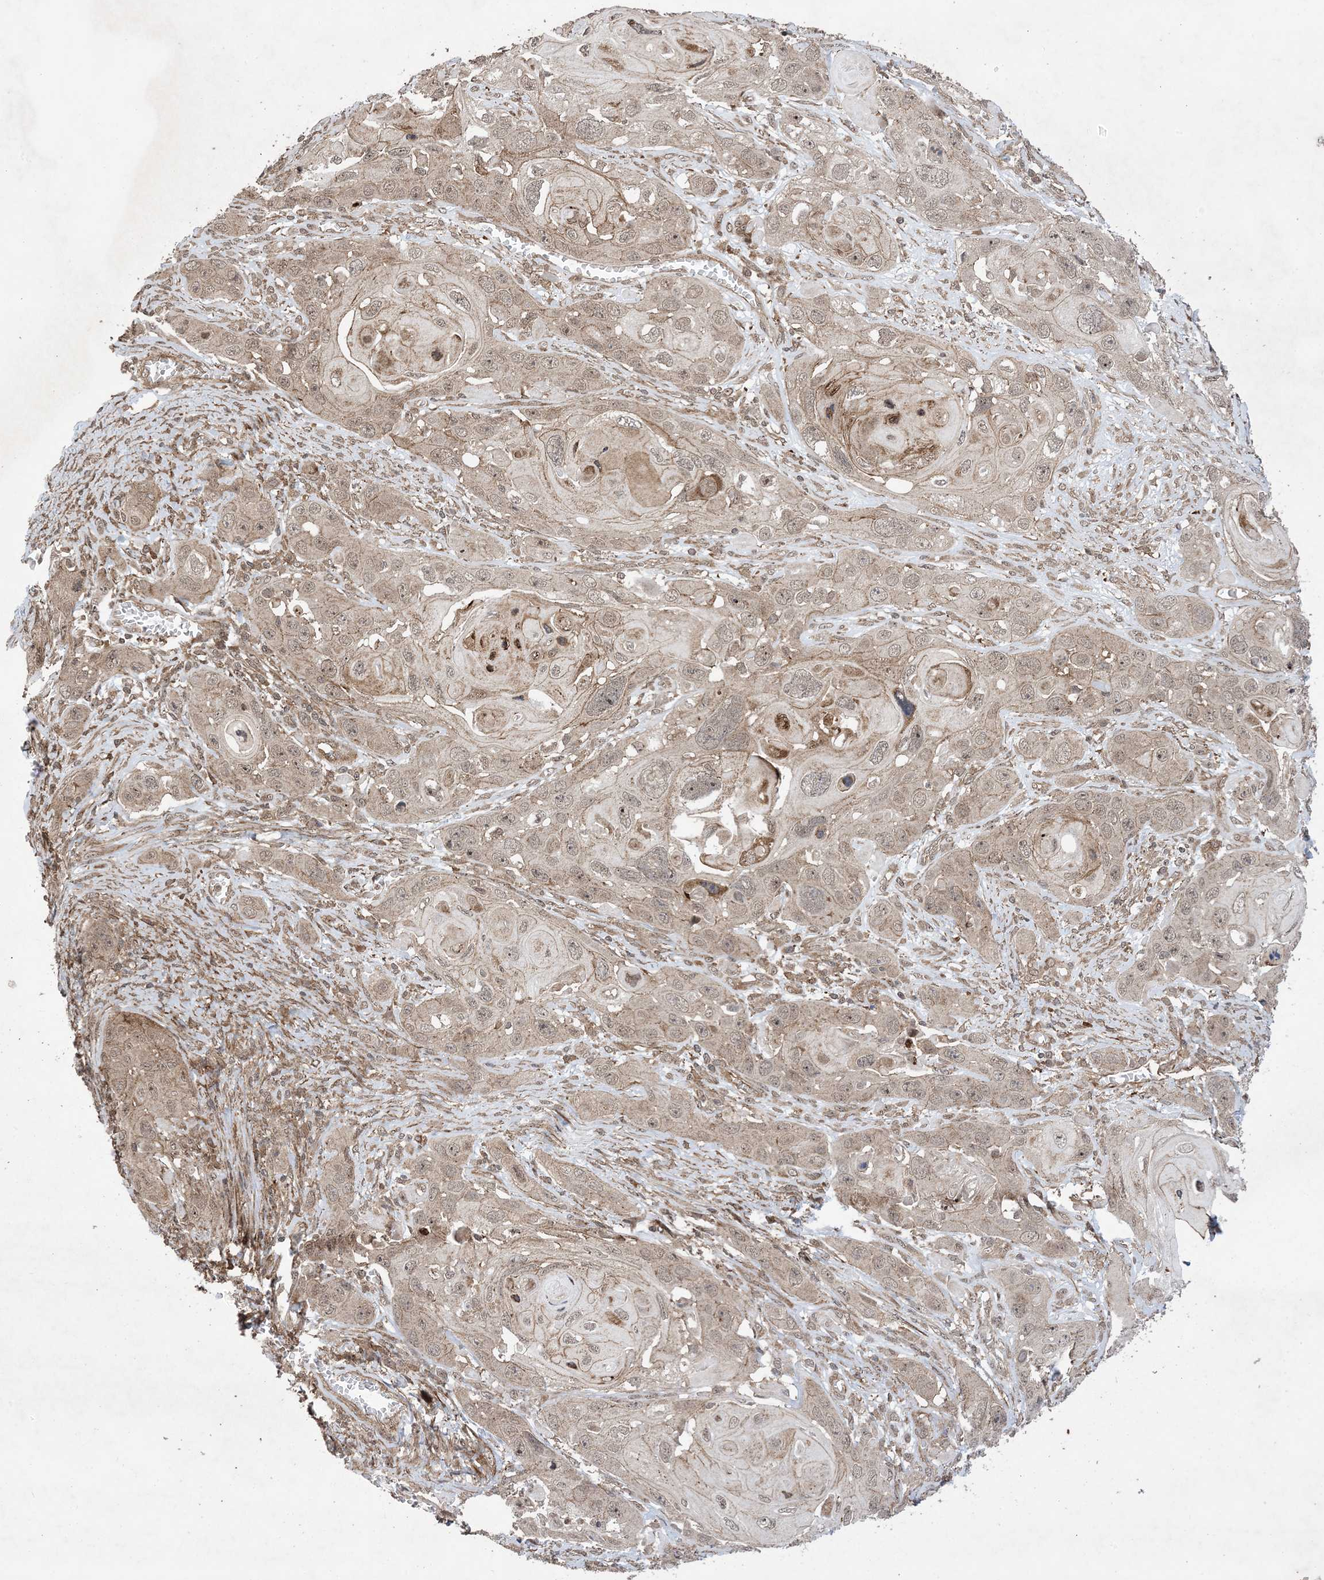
{"staining": {"intensity": "weak", "quantity": ">75%", "location": "cytoplasmic/membranous,nuclear"}, "tissue": "skin cancer", "cell_type": "Tumor cells", "image_type": "cancer", "snomed": [{"axis": "morphology", "description": "Squamous cell carcinoma, NOS"}, {"axis": "topography", "description": "Skin"}], "caption": "A photomicrograph of squamous cell carcinoma (skin) stained for a protein exhibits weak cytoplasmic/membranous and nuclear brown staining in tumor cells. Ihc stains the protein in brown and the nuclei are stained blue.", "gene": "ZNF511", "patient": {"sex": "male", "age": 55}}